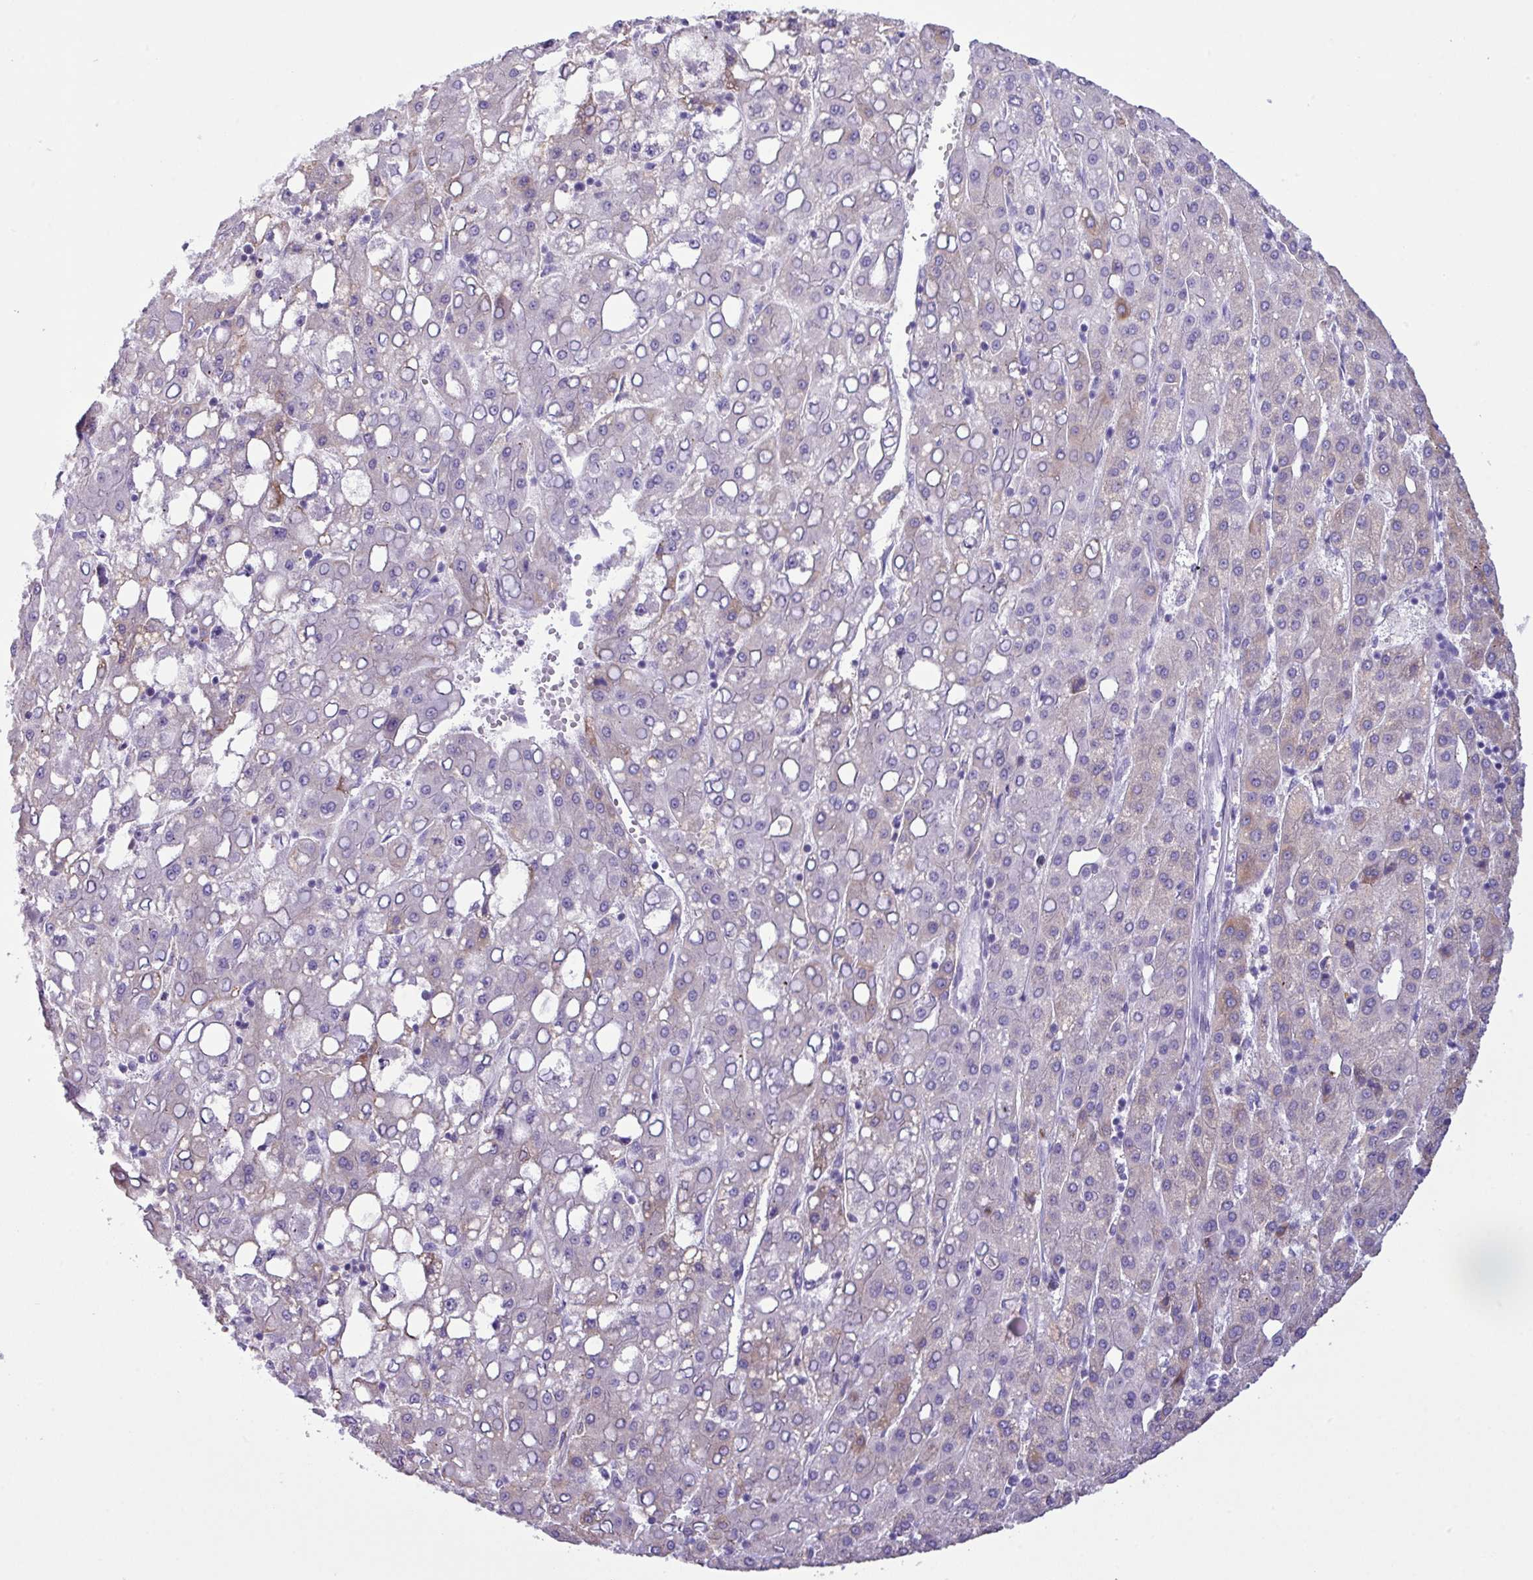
{"staining": {"intensity": "weak", "quantity": "<25%", "location": "cytoplasmic/membranous"}, "tissue": "liver cancer", "cell_type": "Tumor cells", "image_type": "cancer", "snomed": [{"axis": "morphology", "description": "Carcinoma, Hepatocellular, NOS"}, {"axis": "topography", "description": "Liver"}], "caption": "An image of human liver hepatocellular carcinoma is negative for staining in tumor cells. (Stains: DAB (3,3'-diaminobenzidine) immunohistochemistry (IHC) with hematoxylin counter stain, Microscopy: brightfield microscopy at high magnification).", "gene": "RGS21", "patient": {"sex": "male", "age": 65}}